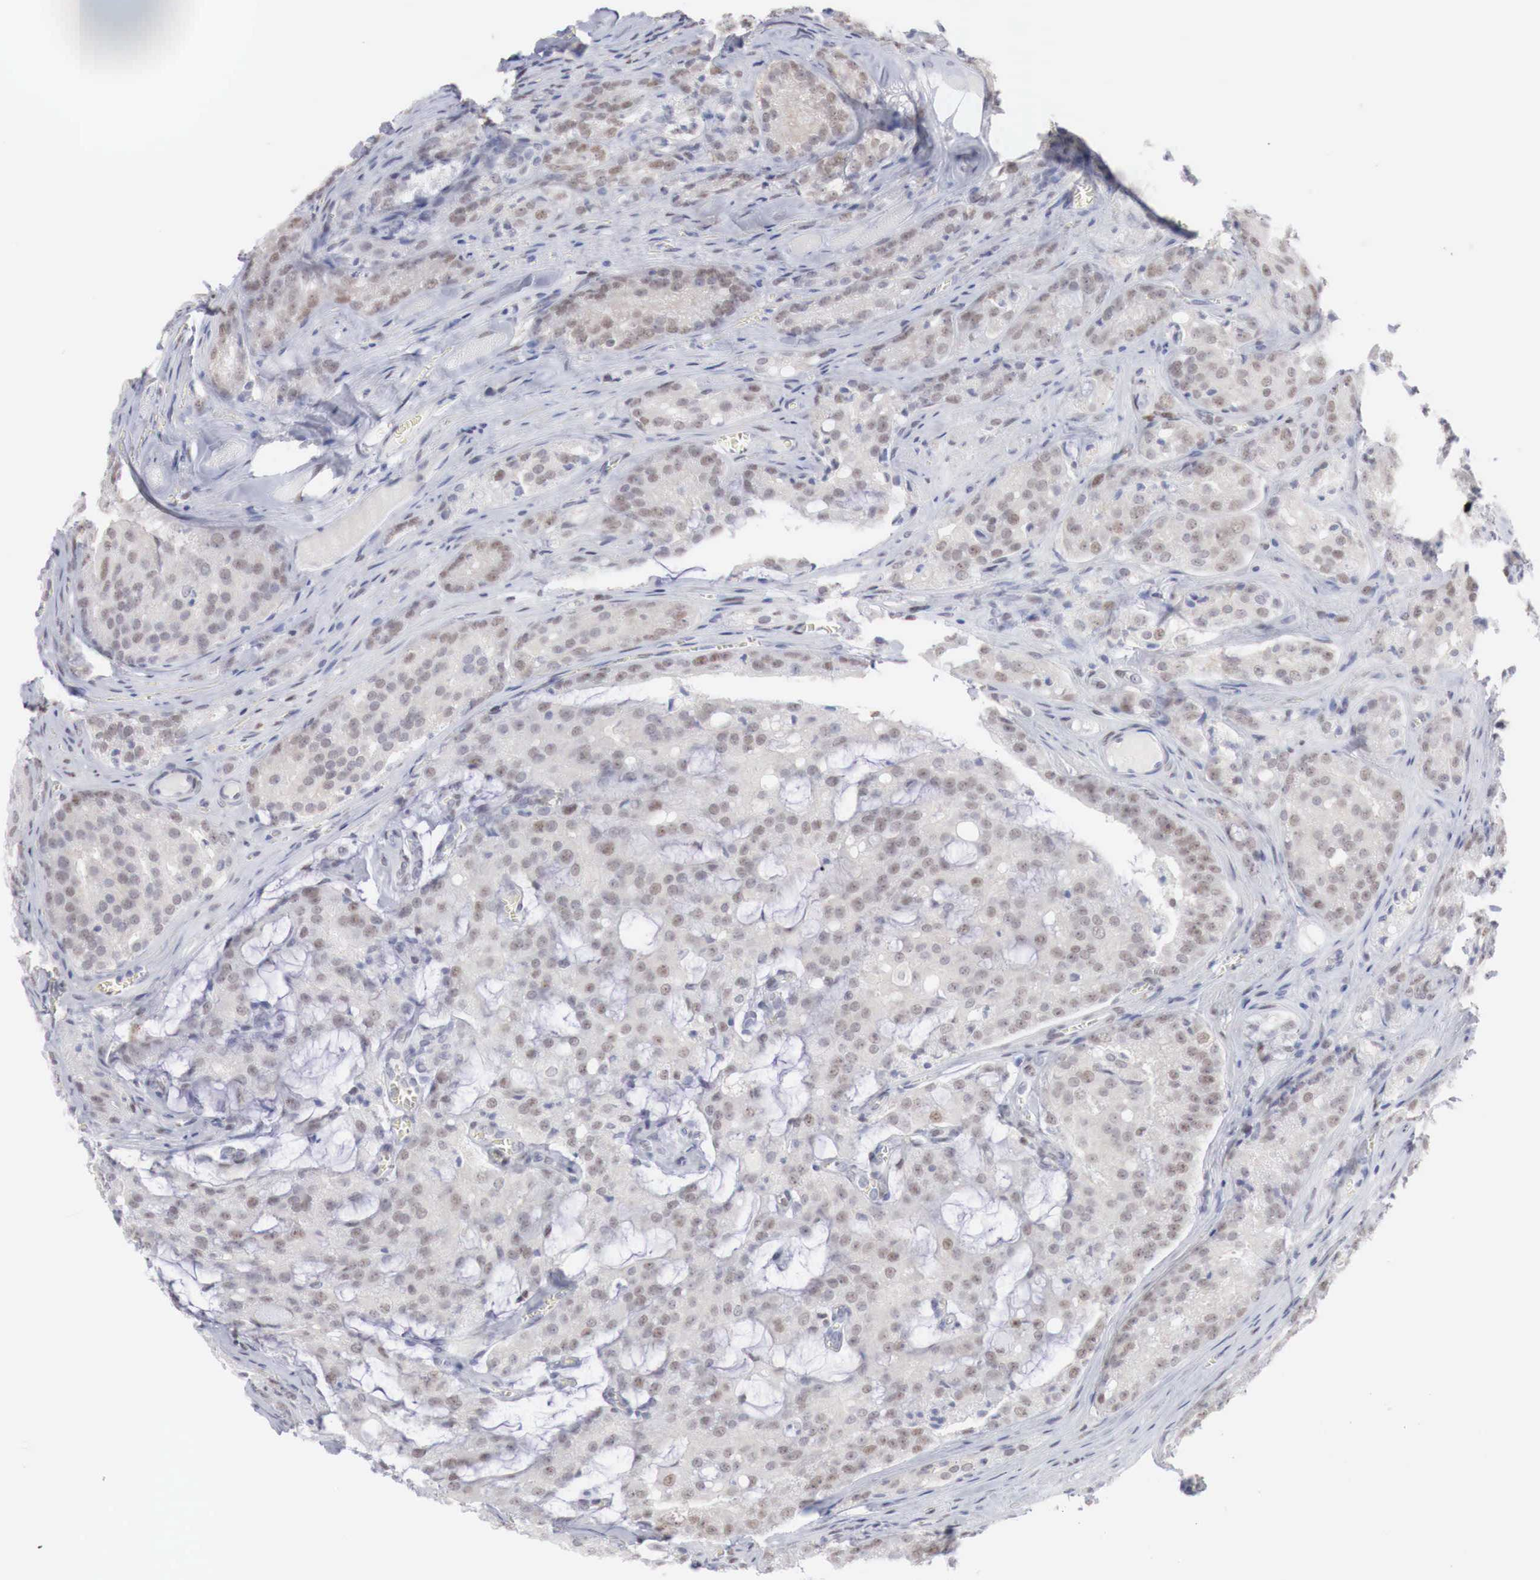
{"staining": {"intensity": "weak", "quantity": "25%-75%", "location": "nuclear"}, "tissue": "prostate cancer", "cell_type": "Tumor cells", "image_type": "cancer", "snomed": [{"axis": "morphology", "description": "Adenocarcinoma, Medium grade"}, {"axis": "topography", "description": "Prostate"}], "caption": "A histopathology image of prostate medium-grade adenocarcinoma stained for a protein exhibits weak nuclear brown staining in tumor cells. Ihc stains the protein in brown and the nuclei are stained blue.", "gene": "FOXP2", "patient": {"sex": "male", "age": 60}}